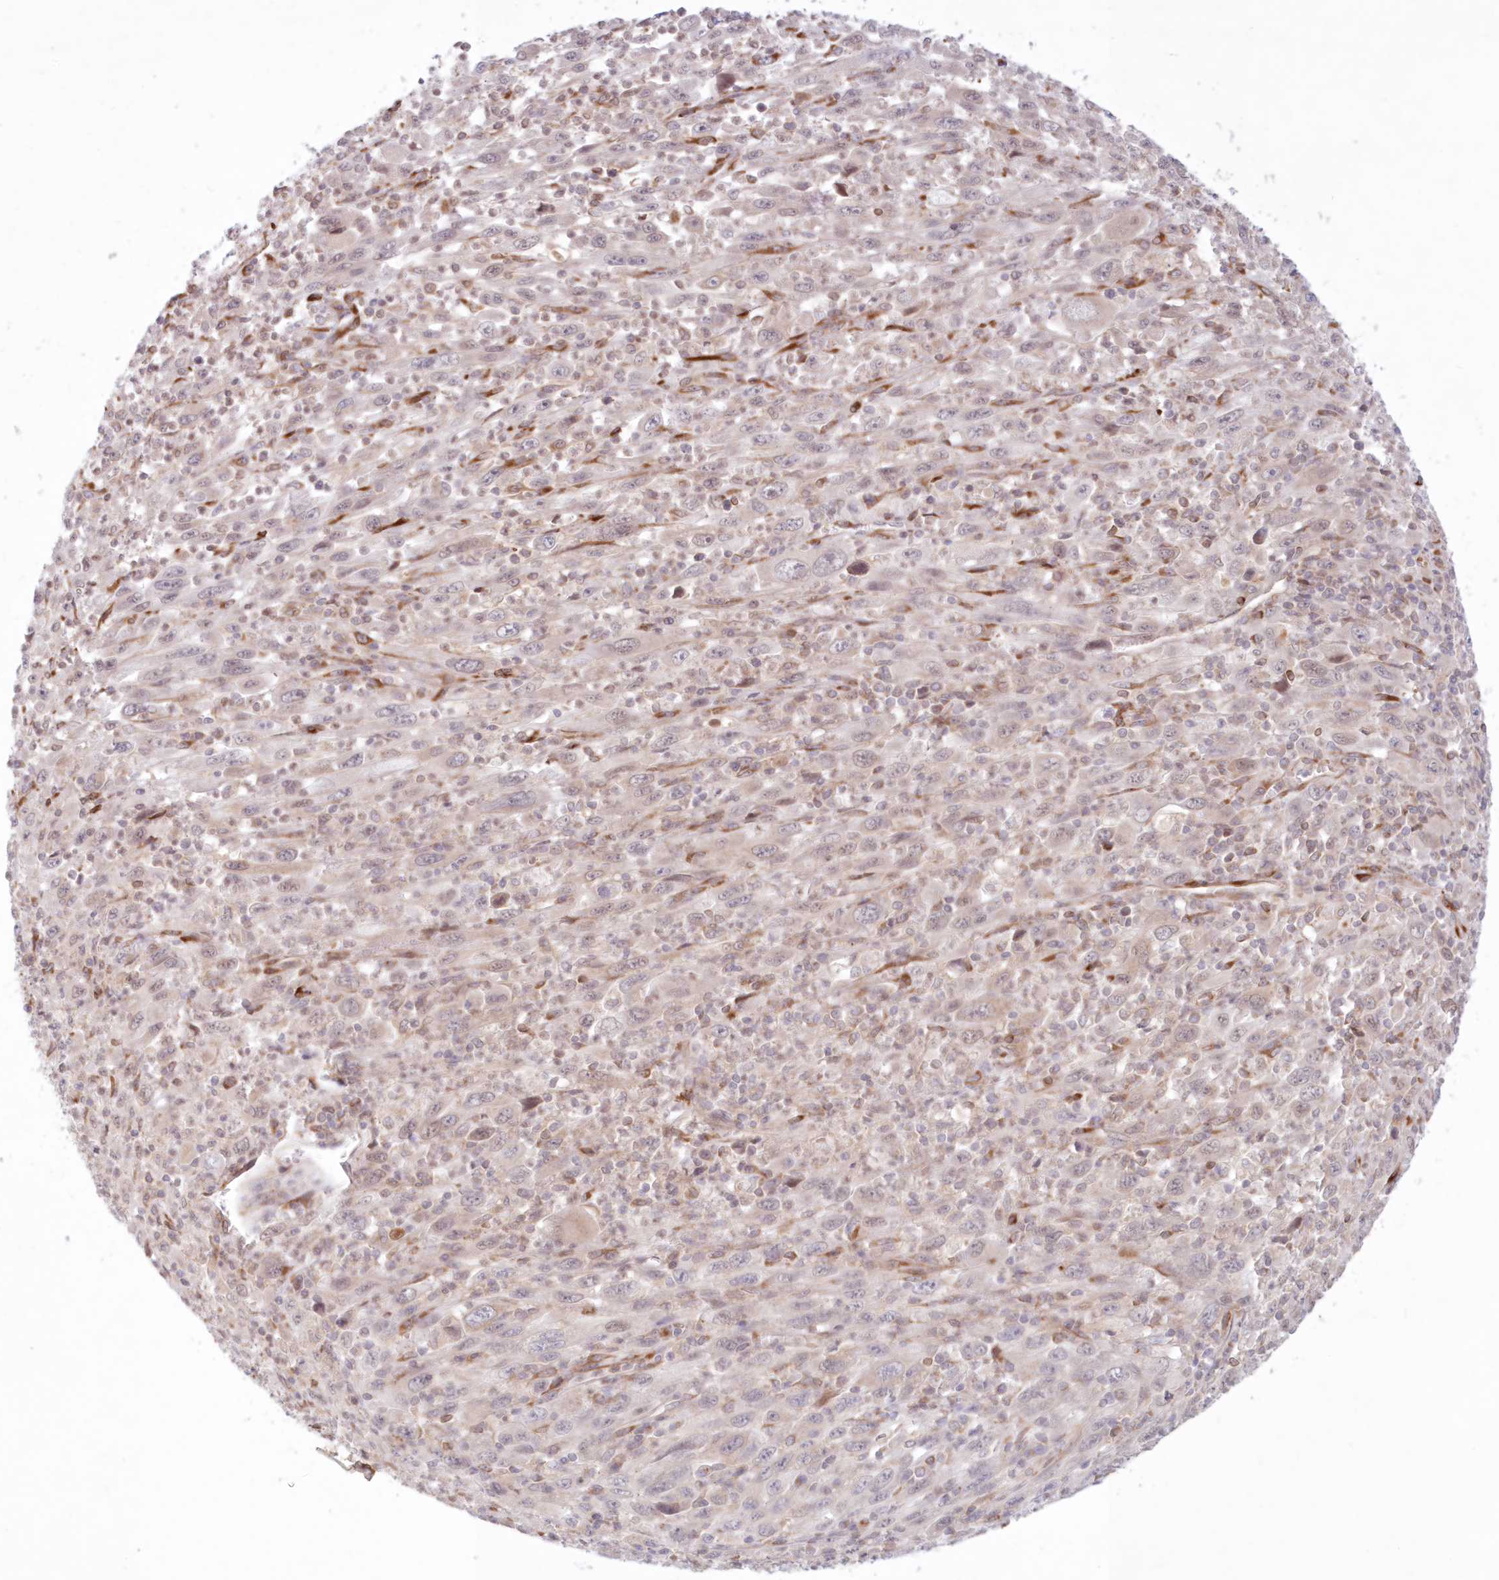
{"staining": {"intensity": "weak", "quantity": "<25%", "location": "cytoplasmic/membranous,nuclear"}, "tissue": "melanoma", "cell_type": "Tumor cells", "image_type": "cancer", "snomed": [{"axis": "morphology", "description": "Malignant melanoma, Metastatic site"}, {"axis": "topography", "description": "Skin"}], "caption": "The image exhibits no staining of tumor cells in malignant melanoma (metastatic site).", "gene": "PCYOX1L", "patient": {"sex": "female", "age": 56}}